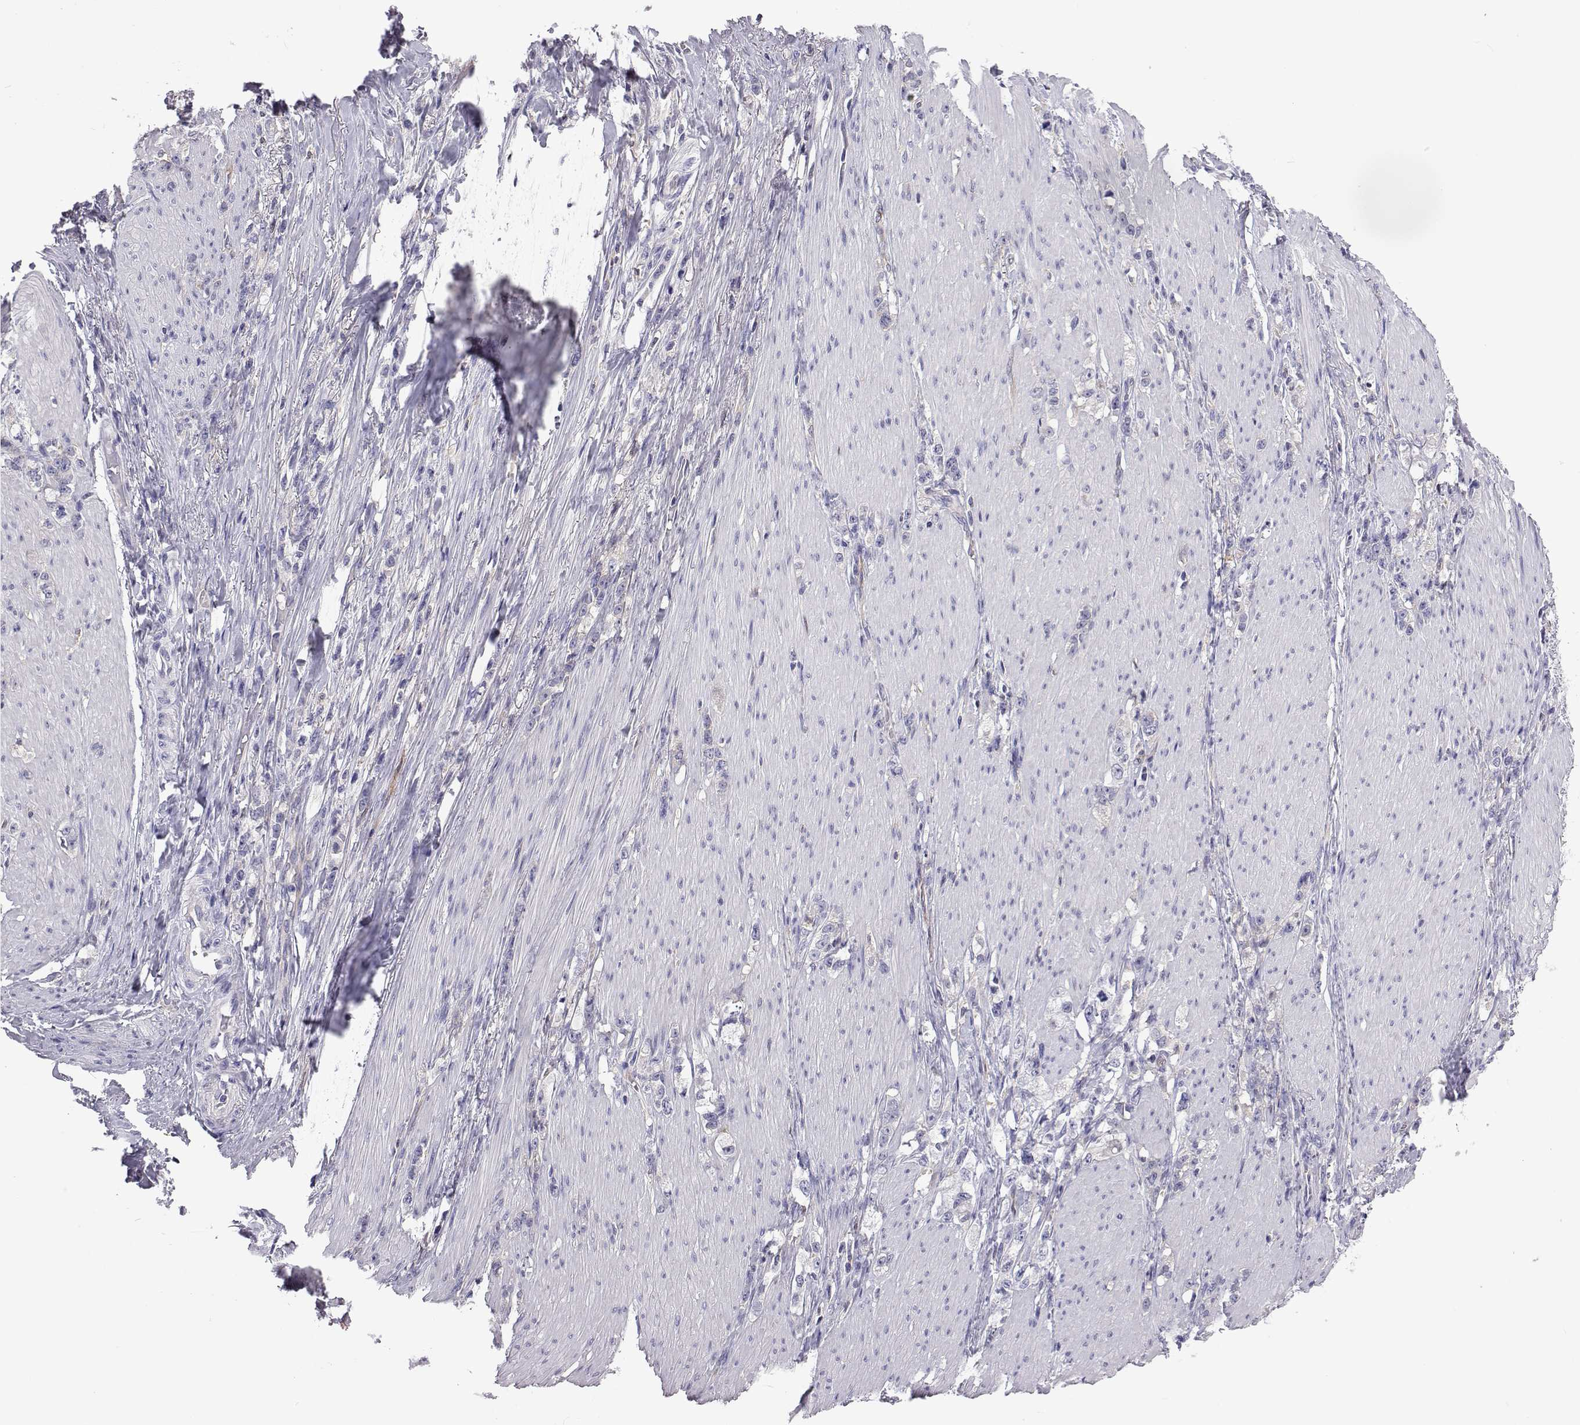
{"staining": {"intensity": "negative", "quantity": "none", "location": "none"}, "tissue": "stomach cancer", "cell_type": "Tumor cells", "image_type": "cancer", "snomed": [{"axis": "morphology", "description": "Adenocarcinoma, NOS"}, {"axis": "topography", "description": "Stomach, lower"}], "caption": "DAB immunohistochemical staining of stomach cancer exhibits no significant expression in tumor cells. (IHC, brightfield microscopy, high magnification).", "gene": "TCF15", "patient": {"sex": "male", "age": 88}}